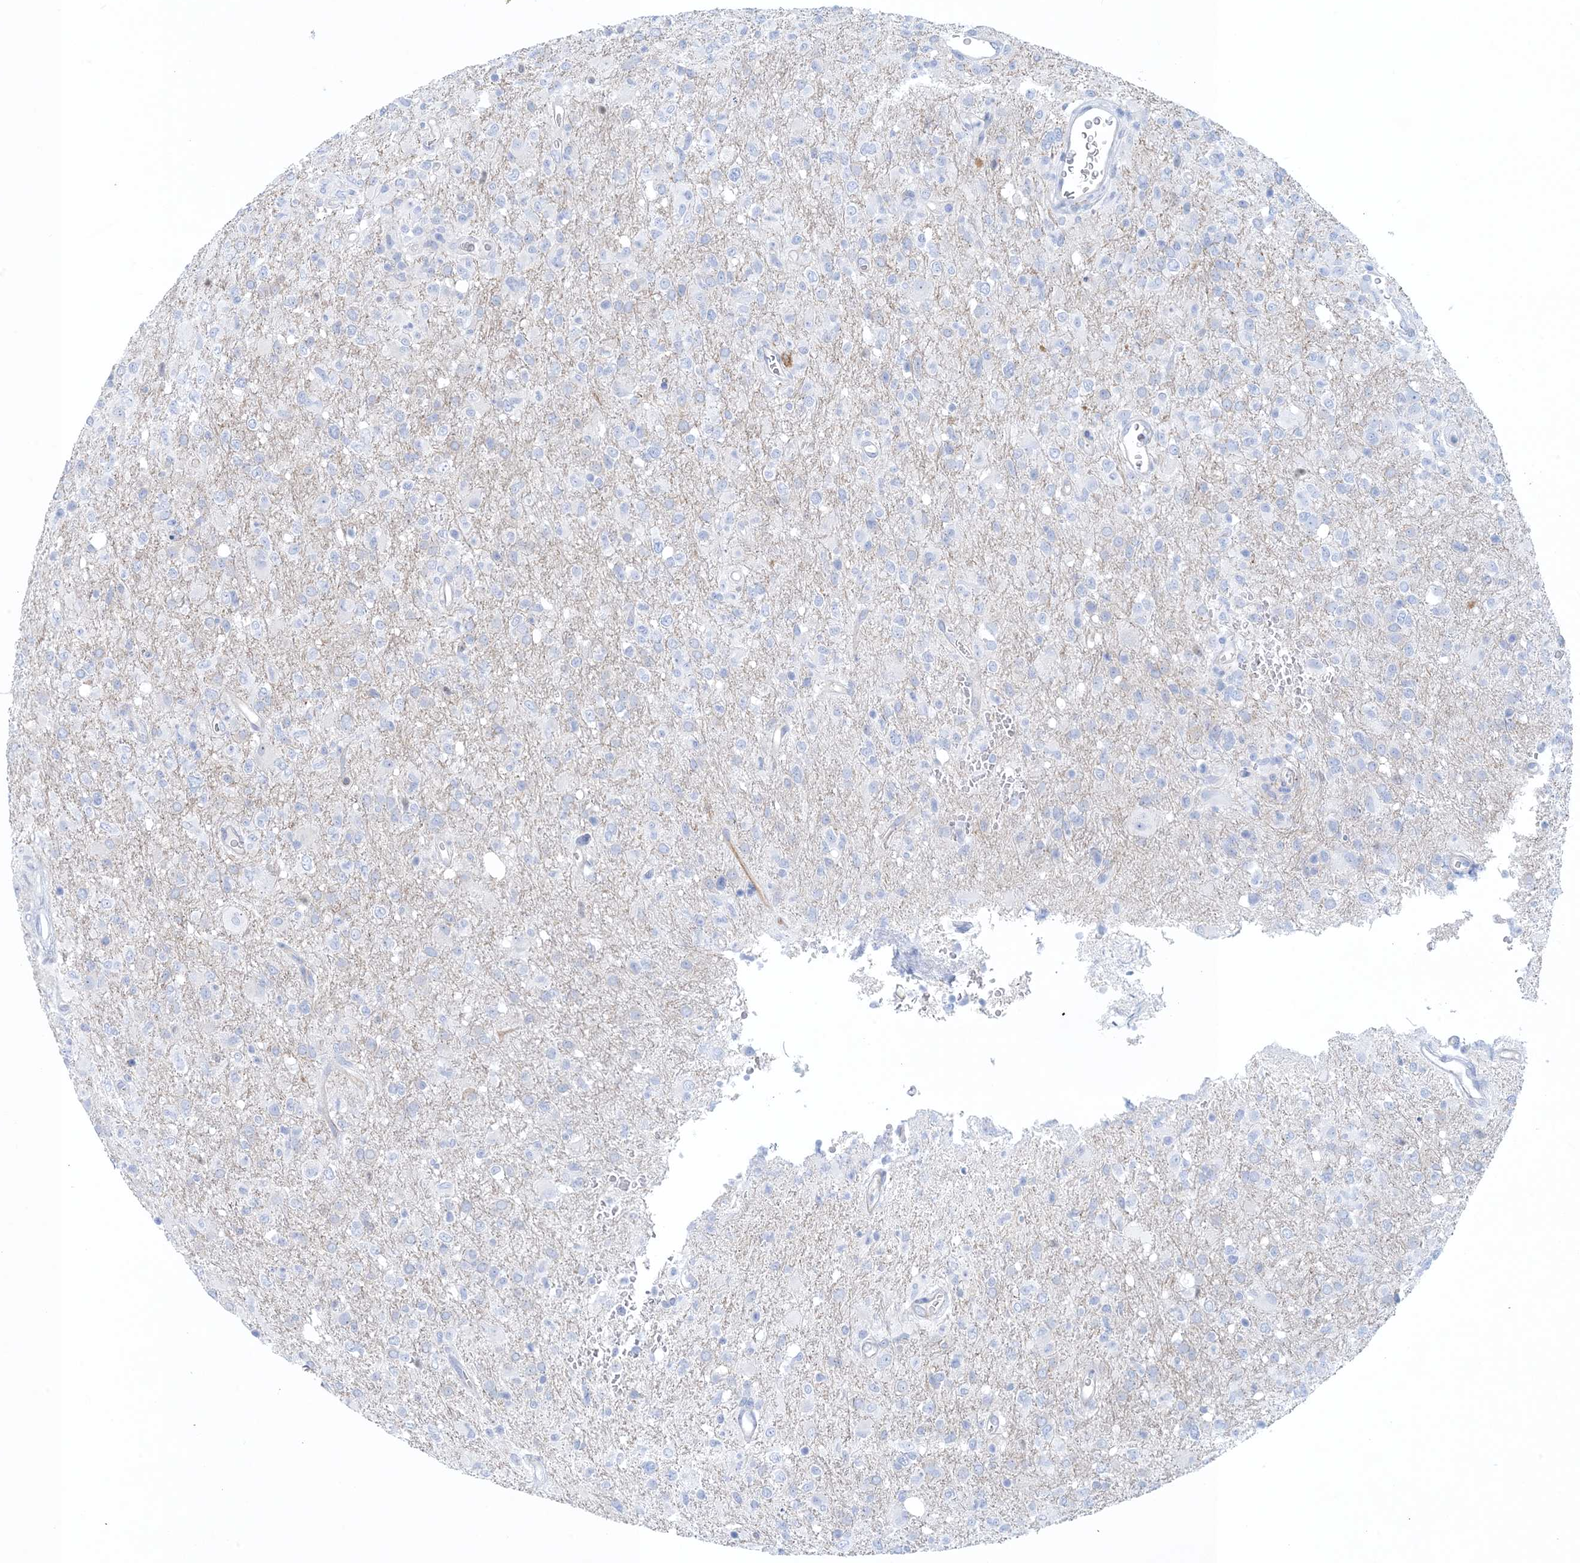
{"staining": {"intensity": "negative", "quantity": "none", "location": "none"}, "tissue": "glioma", "cell_type": "Tumor cells", "image_type": "cancer", "snomed": [{"axis": "morphology", "description": "Glioma, malignant, High grade"}, {"axis": "topography", "description": "Brain"}], "caption": "DAB (3,3'-diaminobenzidine) immunohistochemical staining of human glioma displays no significant positivity in tumor cells. Brightfield microscopy of immunohistochemistry stained with DAB (brown) and hematoxylin (blue), captured at high magnification.", "gene": "SHANK1", "patient": {"sex": "female", "age": 57}}